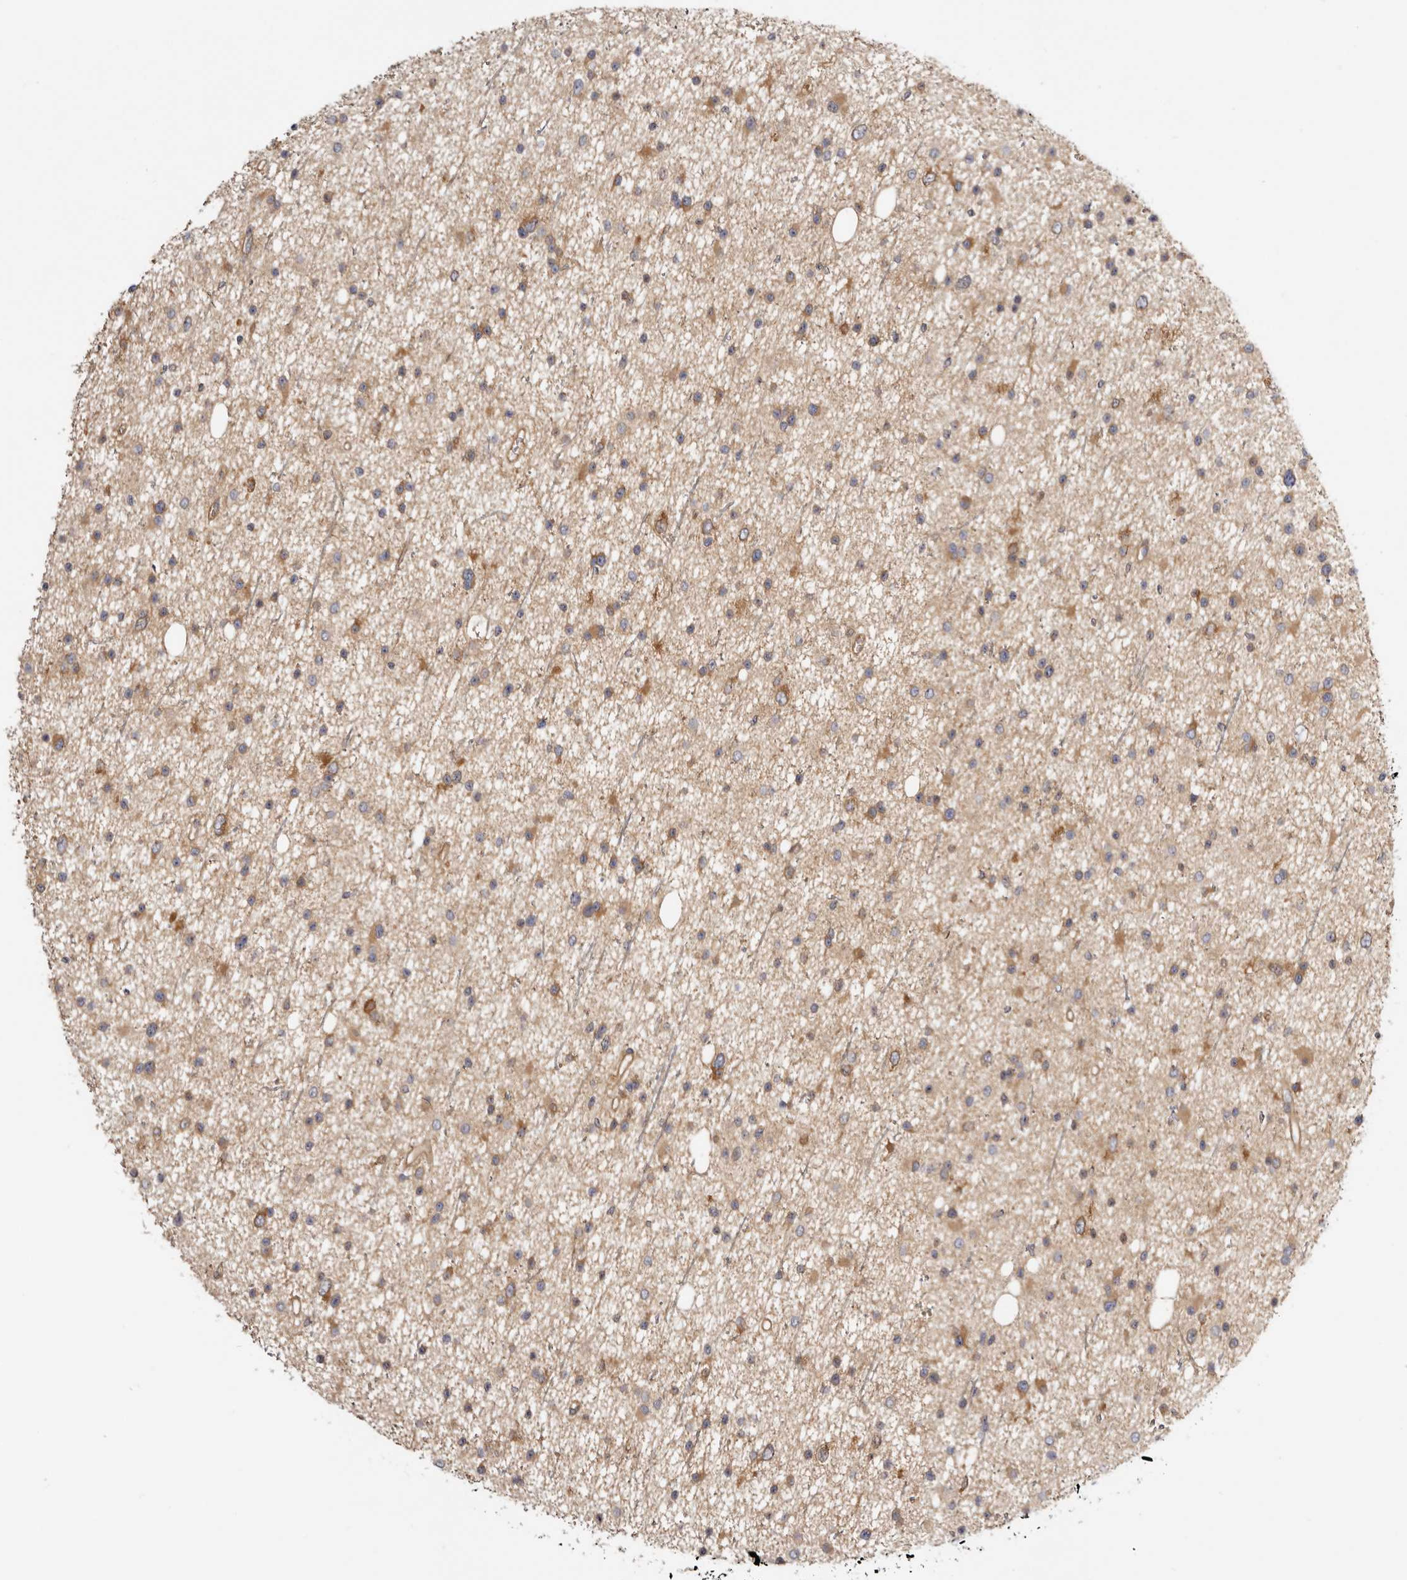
{"staining": {"intensity": "moderate", "quantity": "25%-75%", "location": "cytoplasmic/membranous"}, "tissue": "glioma", "cell_type": "Tumor cells", "image_type": "cancer", "snomed": [{"axis": "morphology", "description": "Glioma, malignant, Low grade"}, {"axis": "topography", "description": "Cerebral cortex"}], "caption": "A micrograph of human malignant low-grade glioma stained for a protein displays moderate cytoplasmic/membranous brown staining in tumor cells. (DAB (3,3'-diaminobenzidine) = brown stain, brightfield microscopy at high magnification).", "gene": "PANK4", "patient": {"sex": "female", "age": 39}}